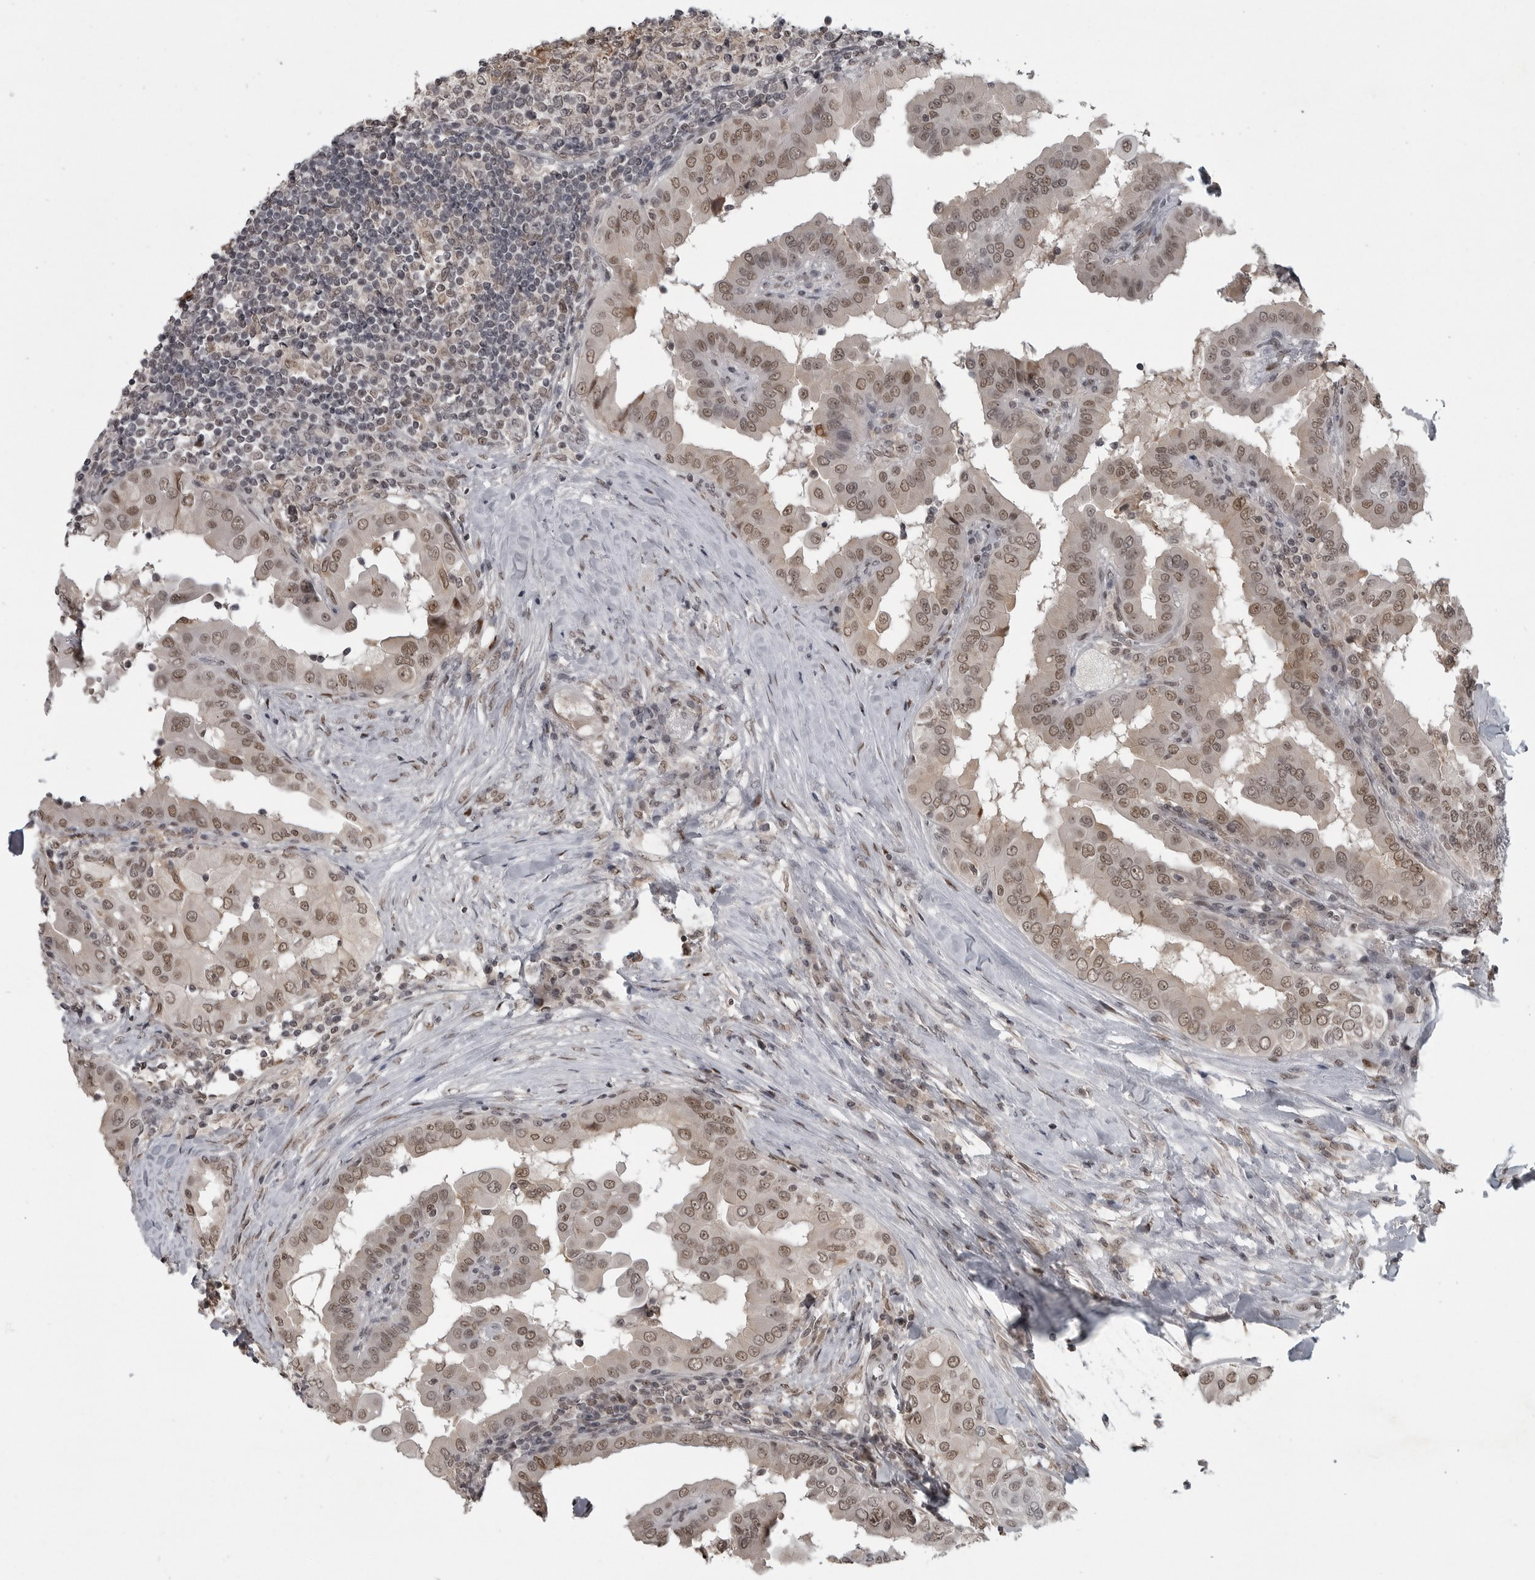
{"staining": {"intensity": "weak", "quantity": ">75%", "location": "nuclear"}, "tissue": "thyroid cancer", "cell_type": "Tumor cells", "image_type": "cancer", "snomed": [{"axis": "morphology", "description": "Papillary adenocarcinoma, NOS"}, {"axis": "topography", "description": "Thyroid gland"}], "caption": "Immunohistochemistry (DAB (3,3'-diaminobenzidine)) staining of human thyroid cancer (papillary adenocarcinoma) demonstrates weak nuclear protein expression in about >75% of tumor cells.", "gene": "C8orf58", "patient": {"sex": "male", "age": 33}}